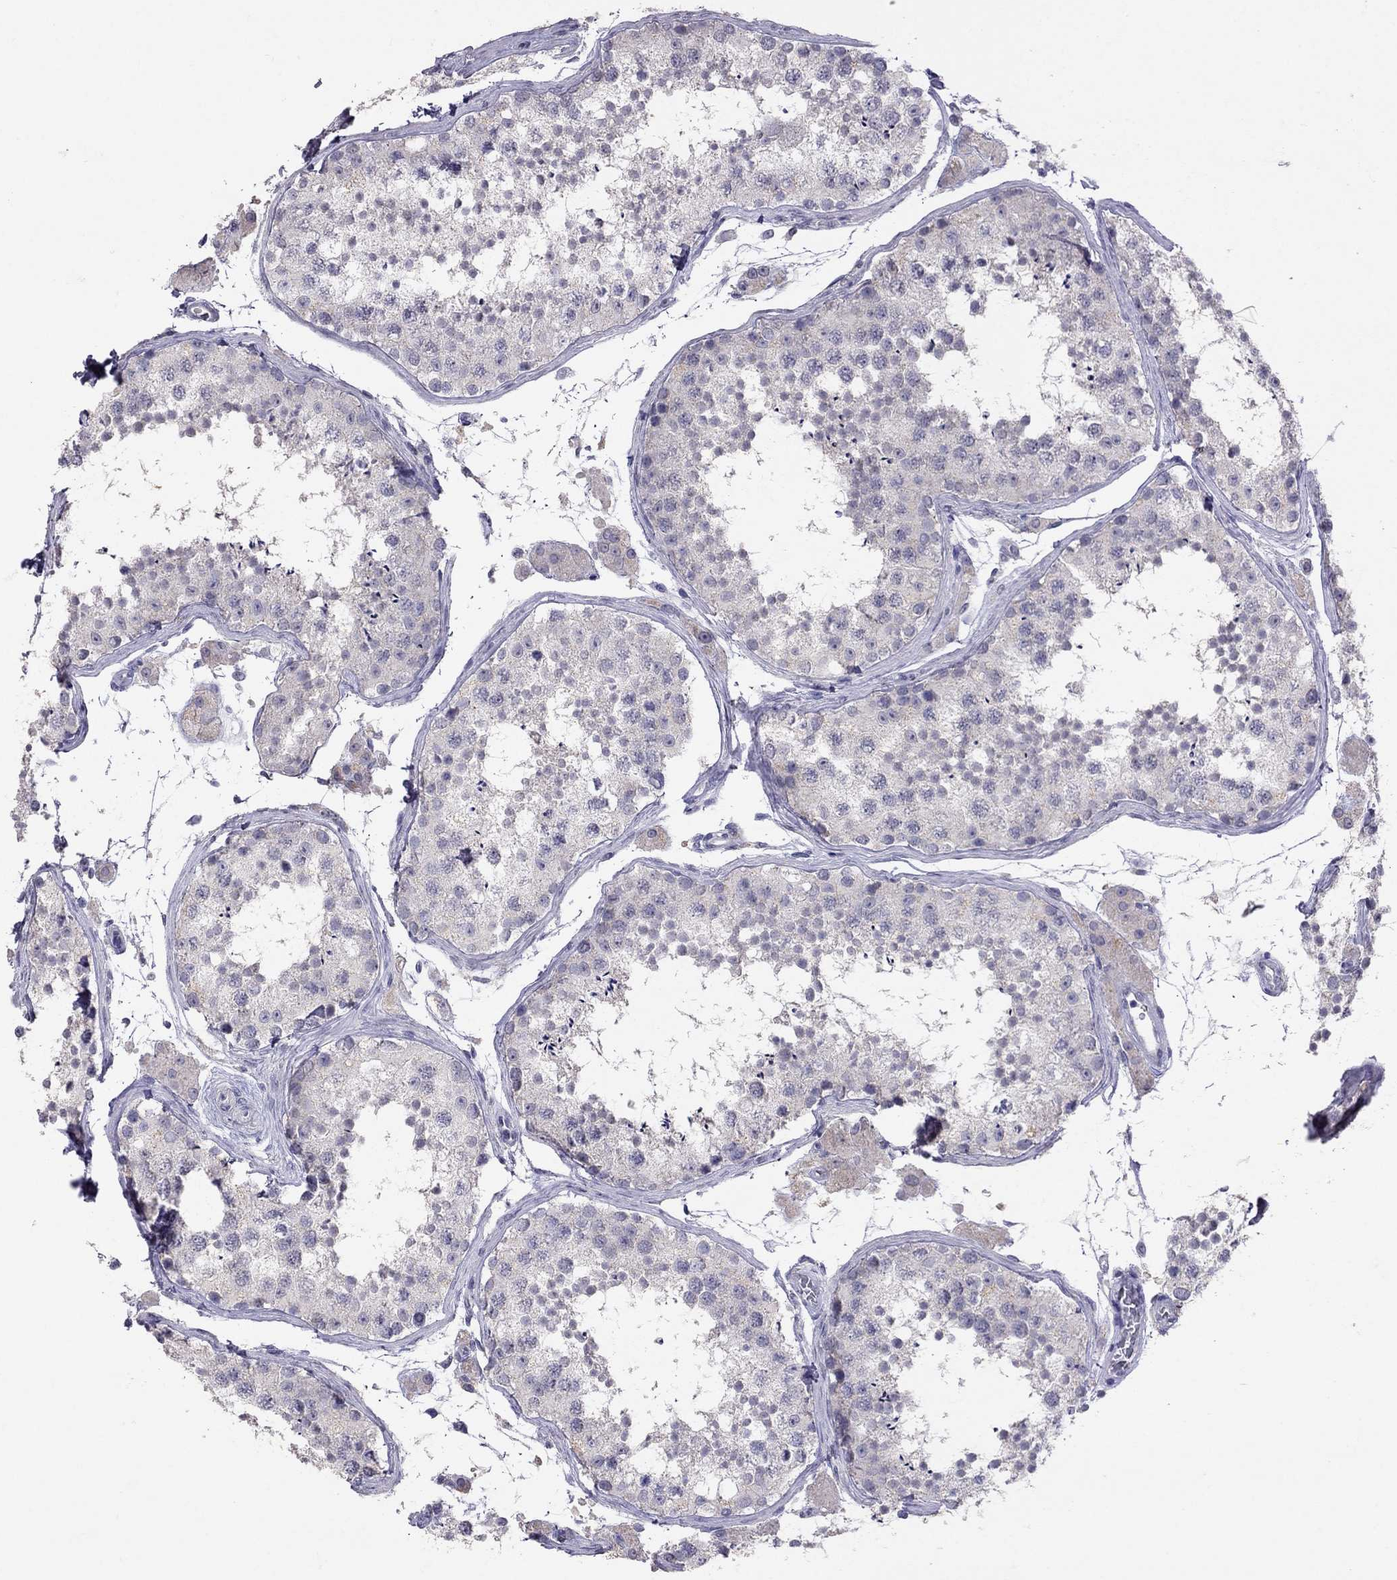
{"staining": {"intensity": "negative", "quantity": "none", "location": "none"}, "tissue": "testis", "cell_type": "Cells in seminiferous ducts", "image_type": "normal", "snomed": [{"axis": "morphology", "description": "Normal tissue, NOS"}, {"axis": "topography", "description": "Testis"}], "caption": "Normal testis was stained to show a protein in brown. There is no significant staining in cells in seminiferous ducts. The staining was performed using DAB (3,3'-diaminobenzidine) to visualize the protein expression in brown, while the nuclei were stained in blue with hematoxylin (Magnification: 20x).", "gene": "FST", "patient": {"sex": "male", "age": 41}}